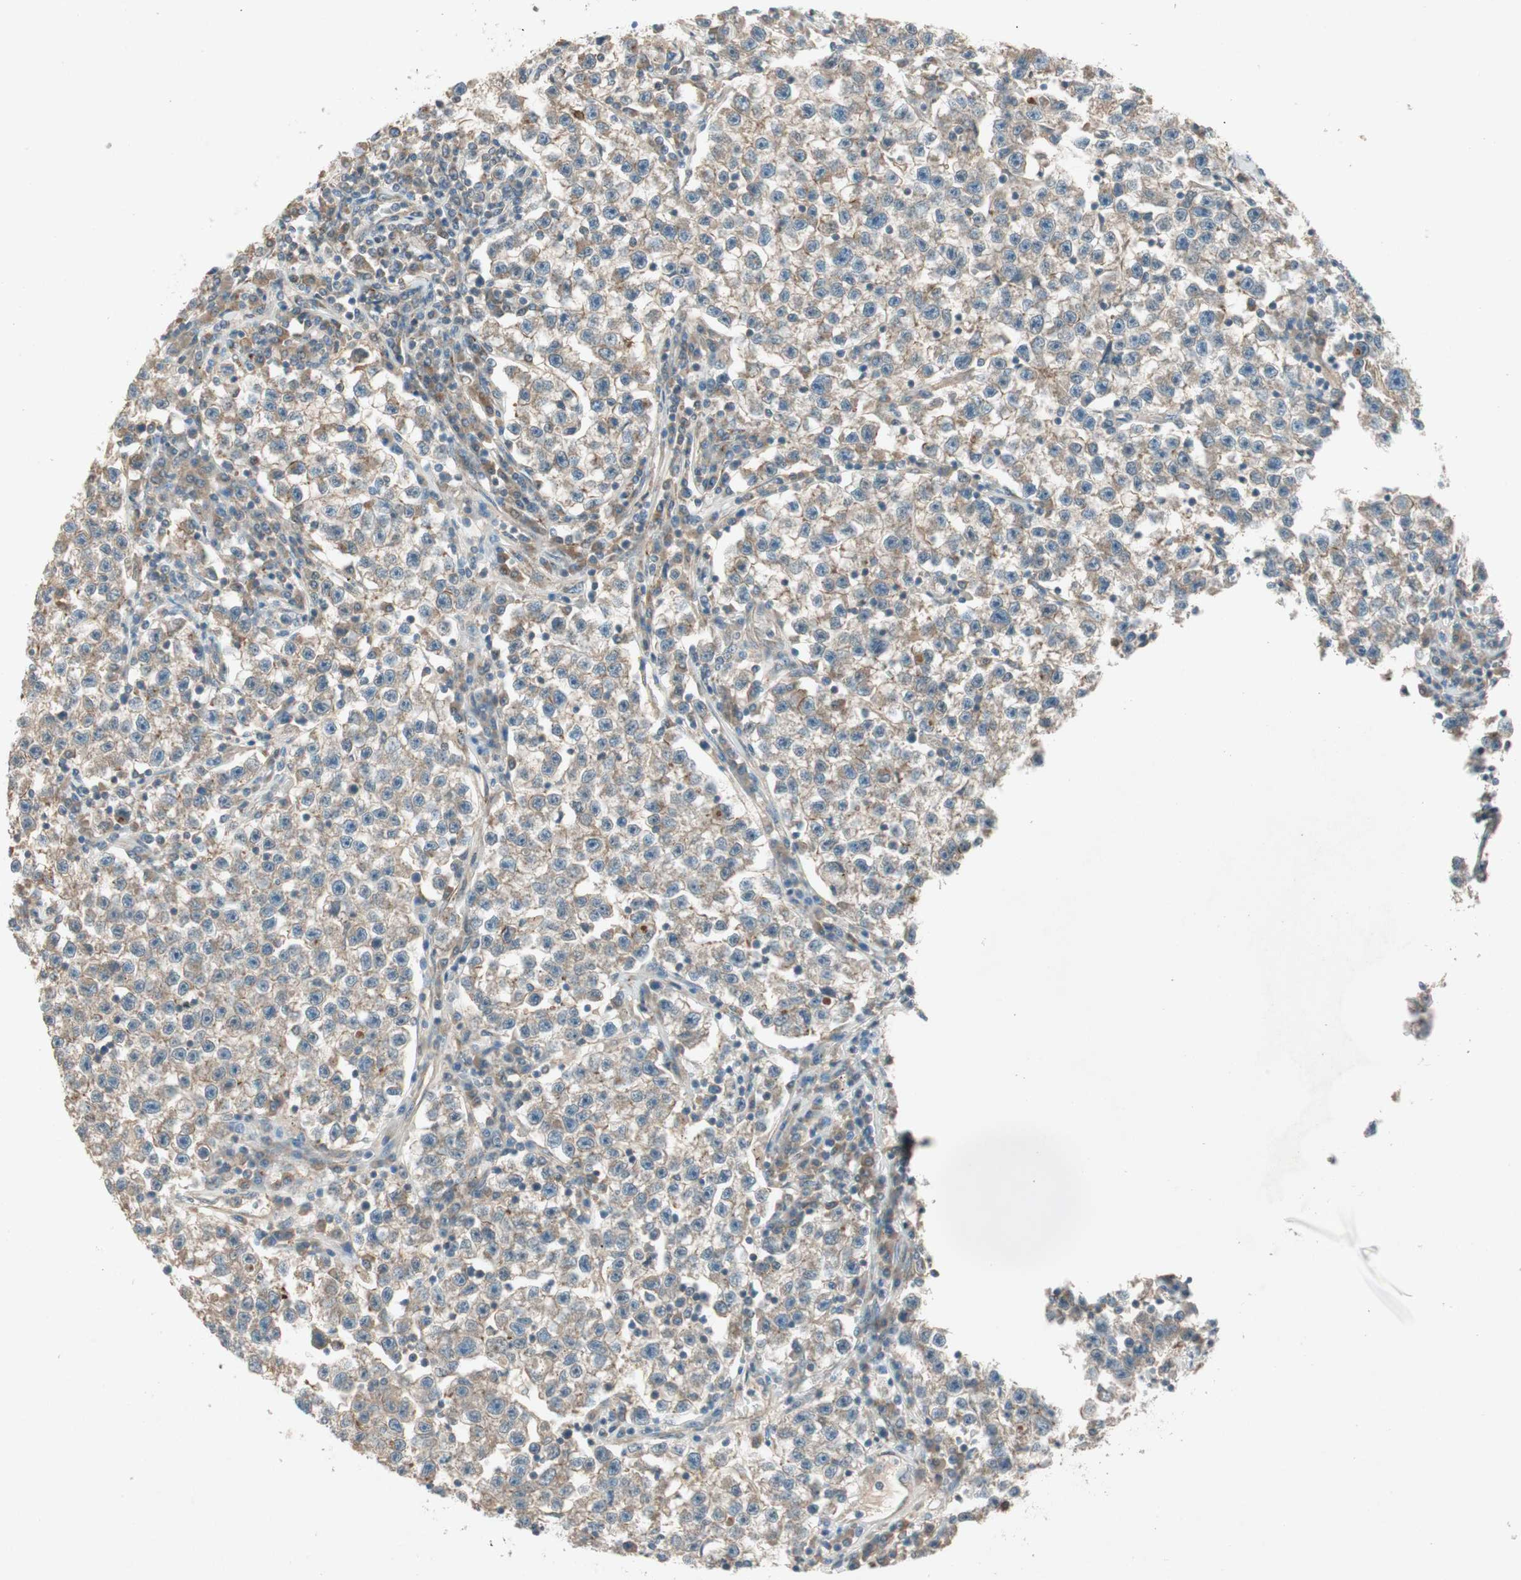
{"staining": {"intensity": "moderate", "quantity": ">75%", "location": "cytoplasmic/membranous"}, "tissue": "testis cancer", "cell_type": "Tumor cells", "image_type": "cancer", "snomed": [{"axis": "morphology", "description": "Seminoma, NOS"}, {"axis": "topography", "description": "Testis"}], "caption": "There is medium levels of moderate cytoplasmic/membranous expression in tumor cells of seminoma (testis), as demonstrated by immunohistochemical staining (brown color).", "gene": "NCLN", "patient": {"sex": "male", "age": 22}}